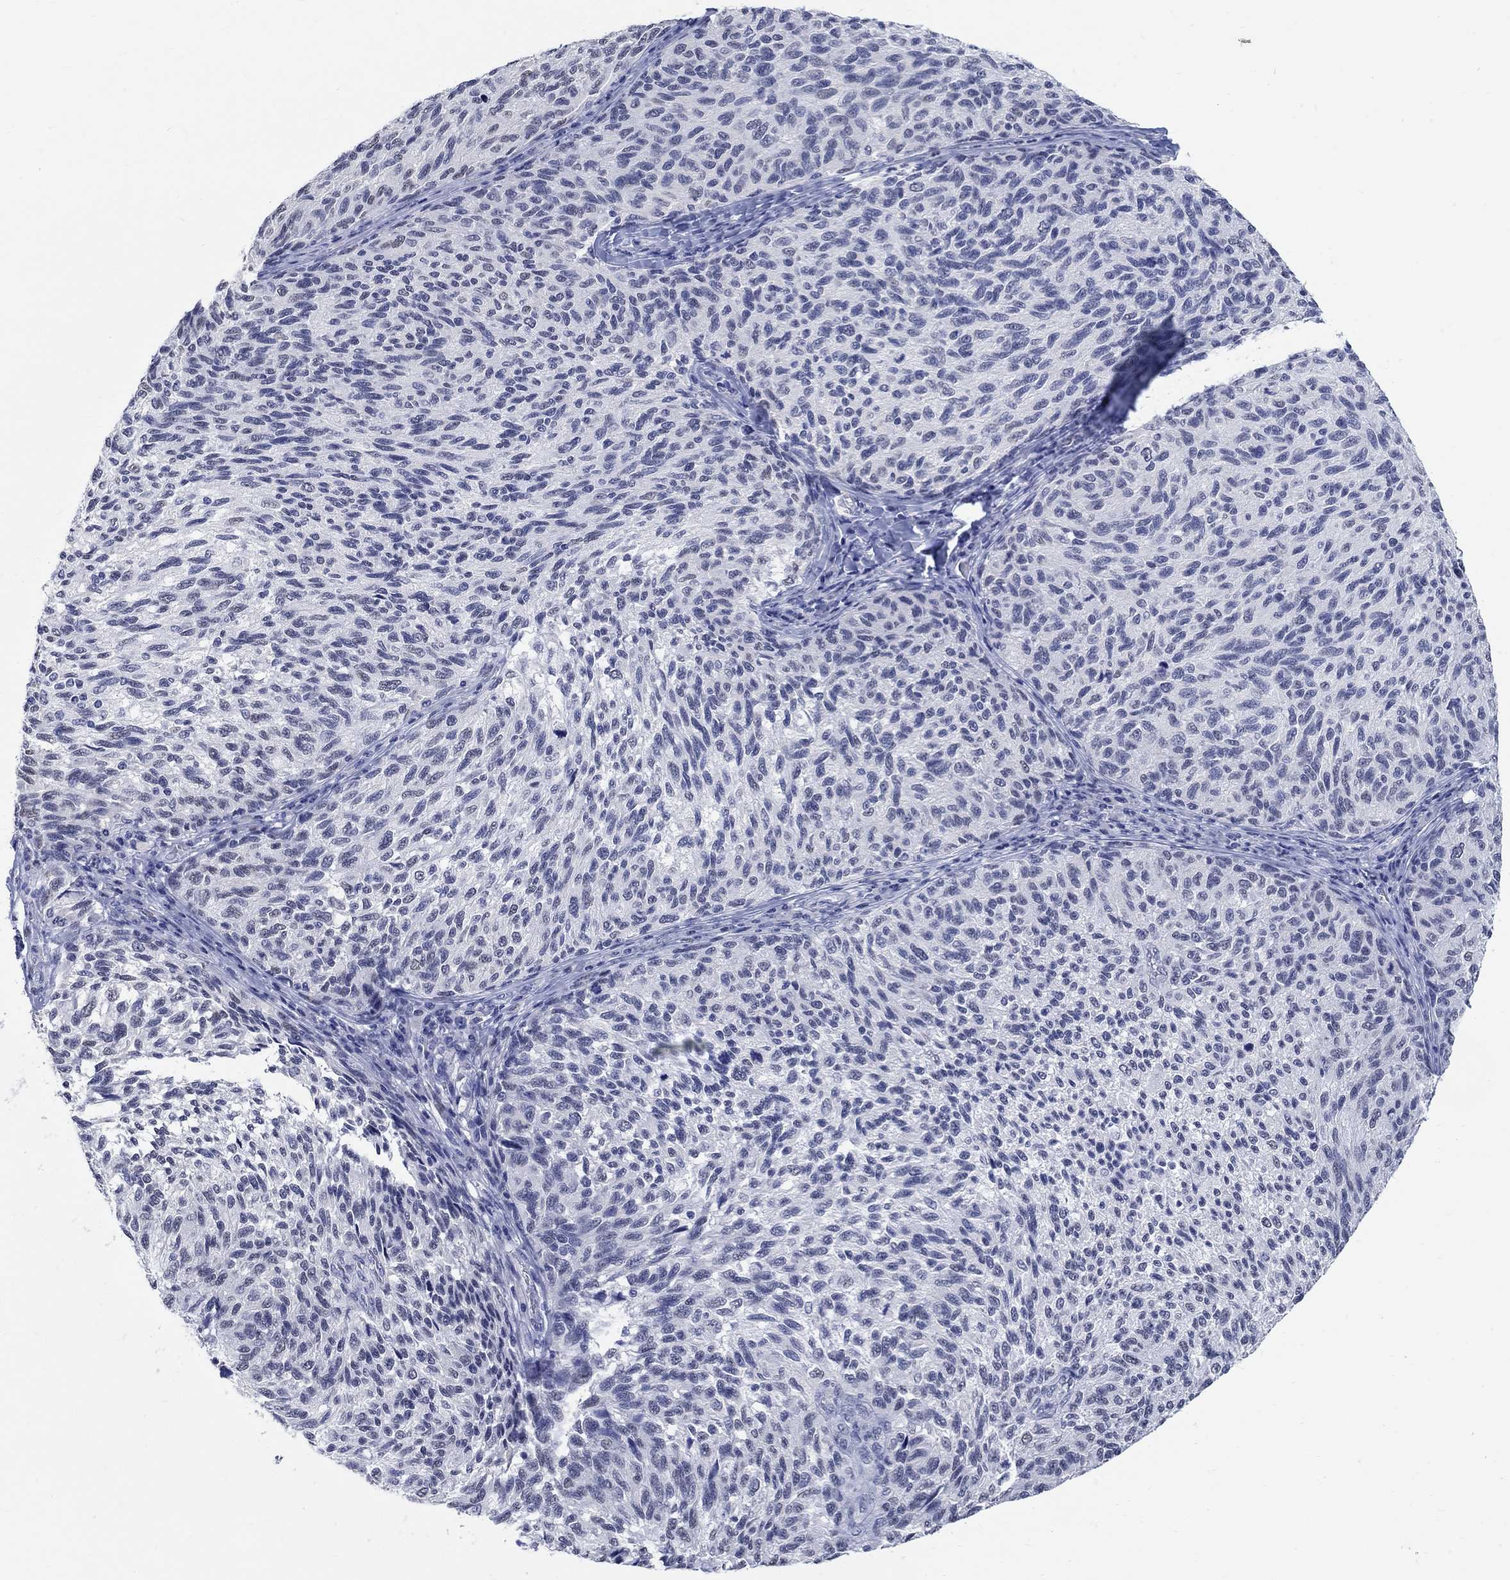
{"staining": {"intensity": "negative", "quantity": "none", "location": "none"}, "tissue": "melanoma", "cell_type": "Tumor cells", "image_type": "cancer", "snomed": [{"axis": "morphology", "description": "Malignant melanoma, NOS"}, {"axis": "topography", "description": "Skin"}], "caption": "This photomicrograph is of malignant melanoma stained with IHC to label a protein in brown with the nuclei are counter-stained blue. There is no positivity in tumor cells.", "gene": "ANKS1B", "patient": {"sex": "female", "age": 73}}